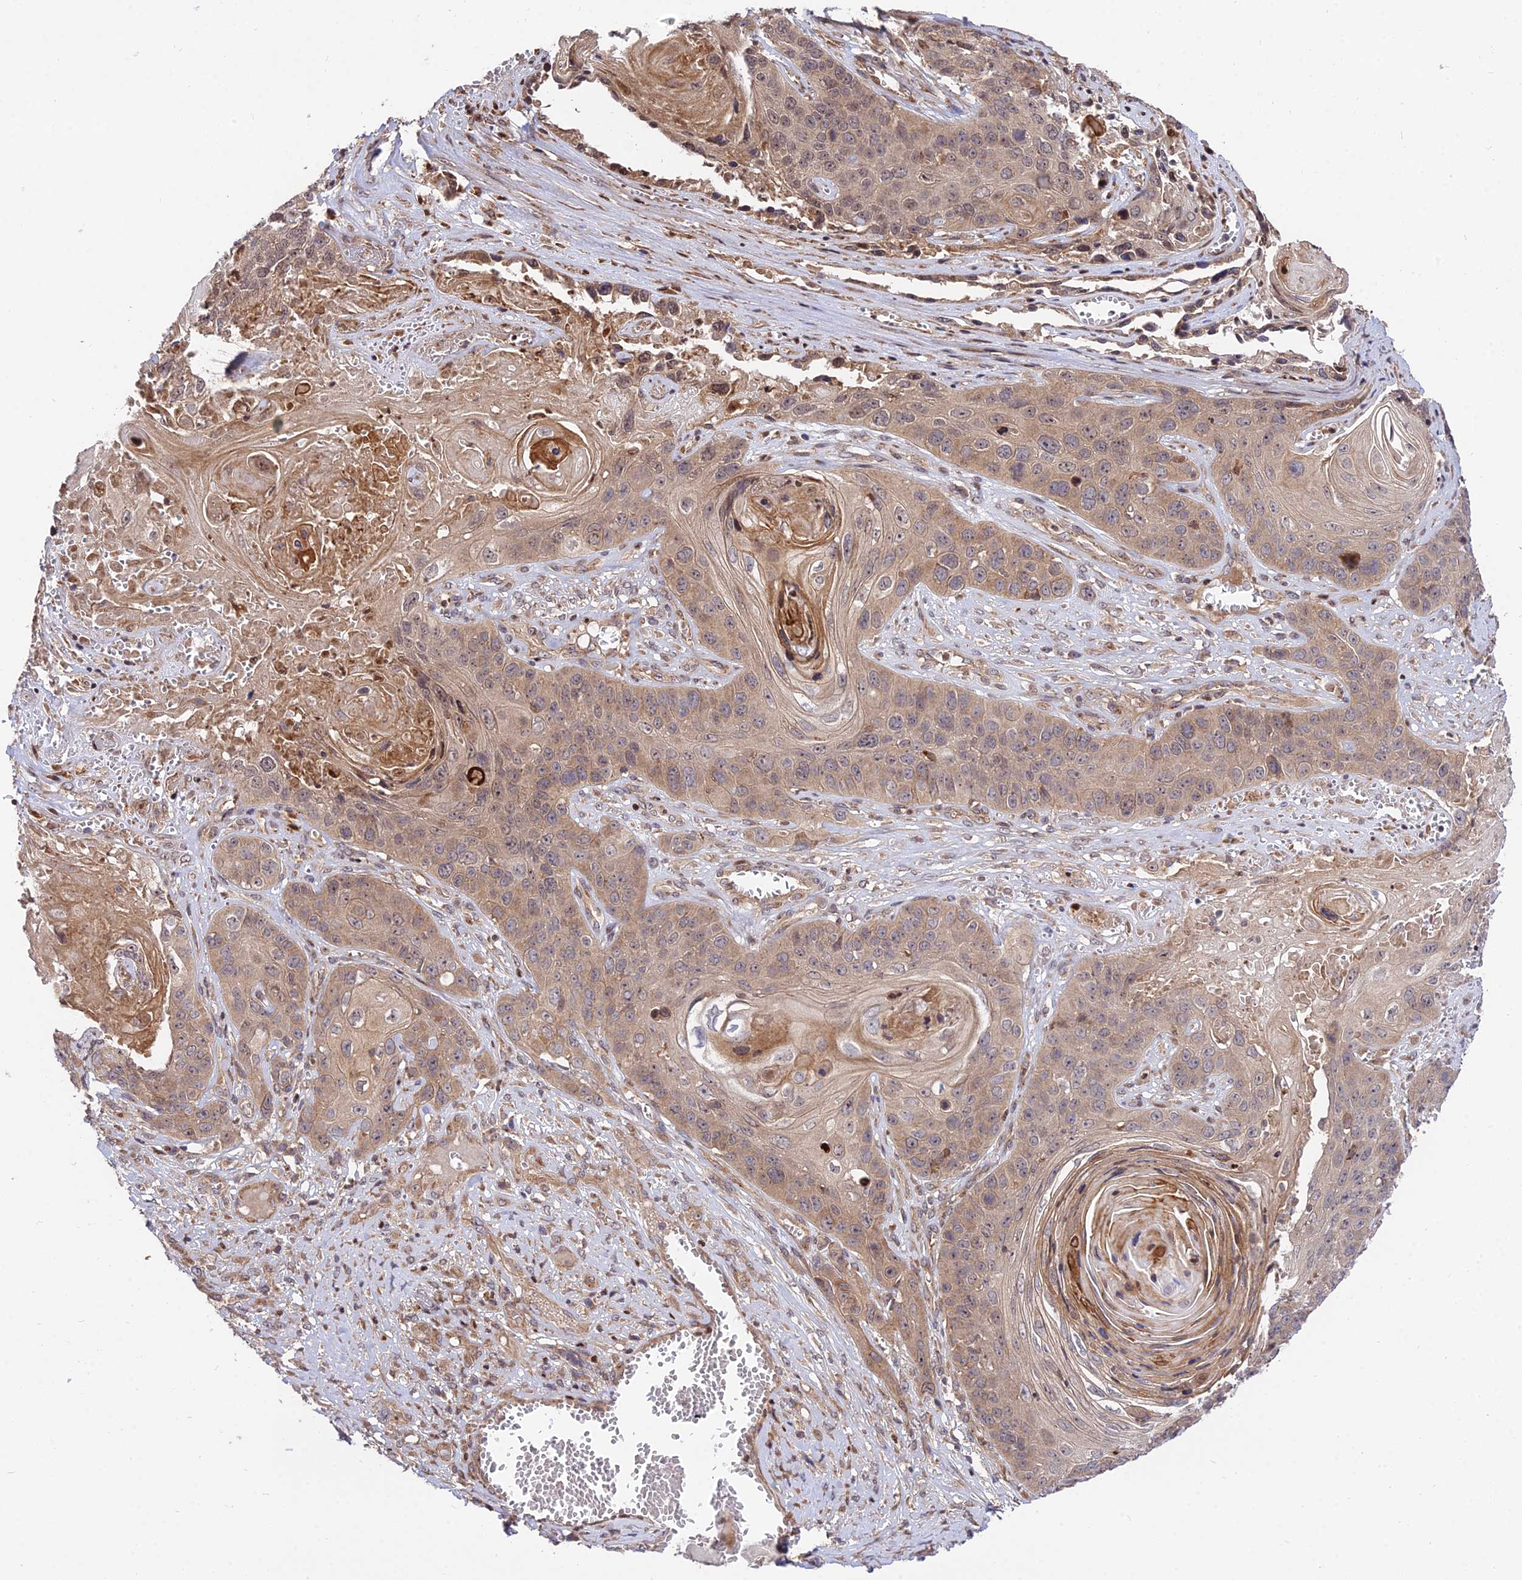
{"staining": {"intensity": "moderate", "quantity": ">75%", "location": "cytoplasmic/membranous"}, "tissue": "skin cancer", "cell_type": "Tumor cells", "image_type": "cancer", "snomed": [{"axis": "morphology", "description": "Squamous cell carcinoma, NOS"}, {"axis": "topography", "description": "Skin"}], "caption": "Immunohistochemical staining of human skin cancer displays medium levels of moderate cytoplasmic/membranous expression in about >75% of tumor cells. The staining is performed using DAB (3,3'-diaminobenzidine) brown chromogen to label protein expression. The nuclei are counter-stained blue using hematoxylin.", "gene": "SMG6", "patient": {"sex": "male", "age": 55}}